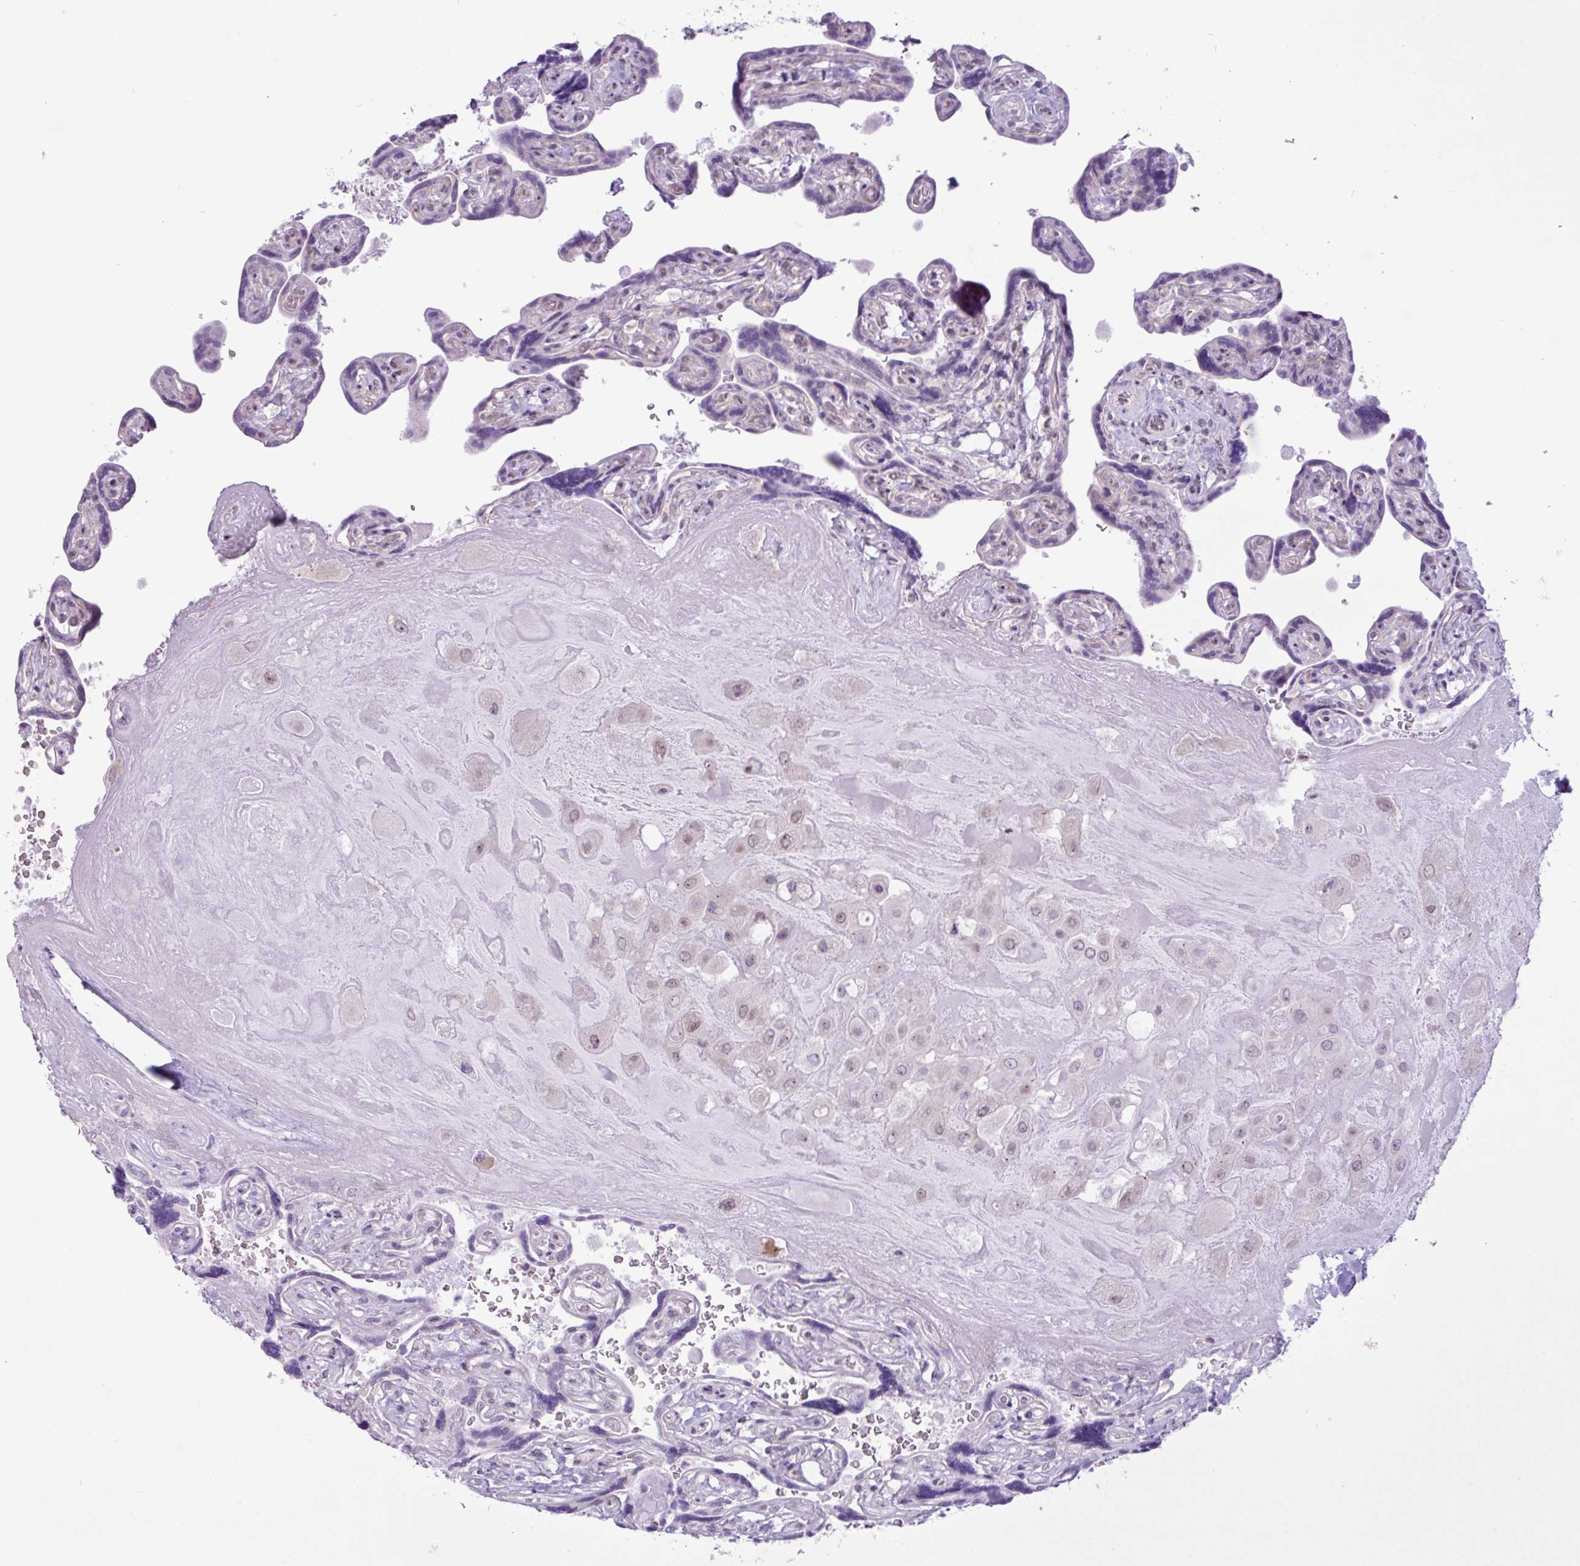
{"staining": {"intensity": "weak", "quantity": "<25%", "location": "nuclear"}, "tissue": "placenta", "cell_type": "Decidual cells", "image_type": "normal", "snomed": [{"axis": "morphology", "description": "Normal tissue, NOS"}, {"axis": "topography", "description": "Placenta"}], "caption": "IHC of benign human placenta reveals no positivity in decidual cells.", "gene": "ELOA2", "patient": {"sex": "female", "age": 32}}